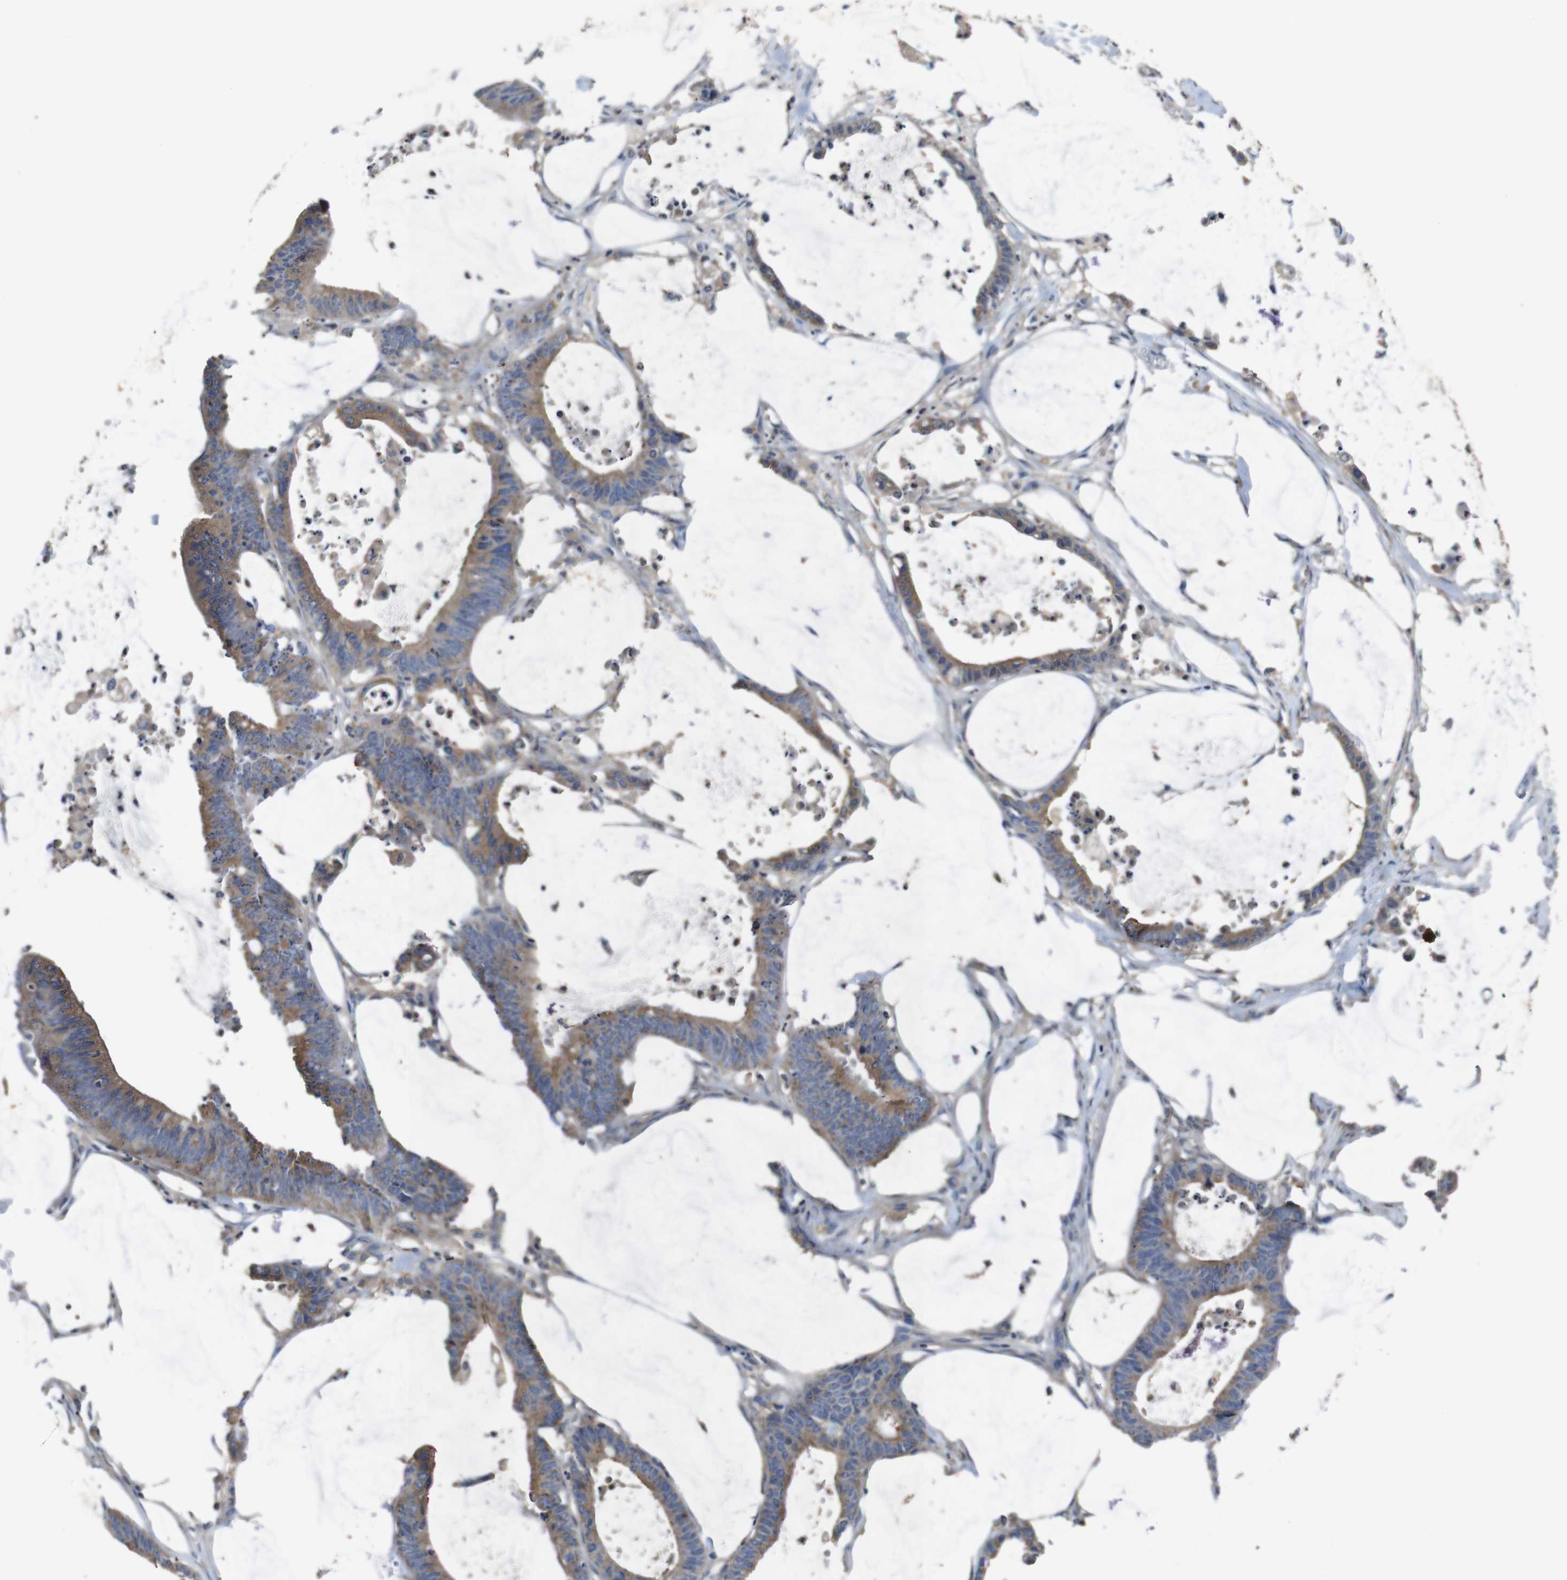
{"staining": {"intensity": "moderate", "quantity": ">75%", "location": "cytoplasmic/membranous"}, "tissue": "colorectal cancer", "cell_type": "Tumor cells", "image_type": "cancer", "snomed": [{"axis": "morphology", "description": "Adenocarcinoma, NOS"}, {"axis": "topography", "description": "Rectum"}], "caption": "About >75% of tumor cells in human adenocarcinoma (colorectal) reveal moderate cytoplasmic/membranous protein staining as visualized by brown immunohistochemical staining.", "gene": "GLIPR1", "patient": {"sex": "female", "age": 66}}